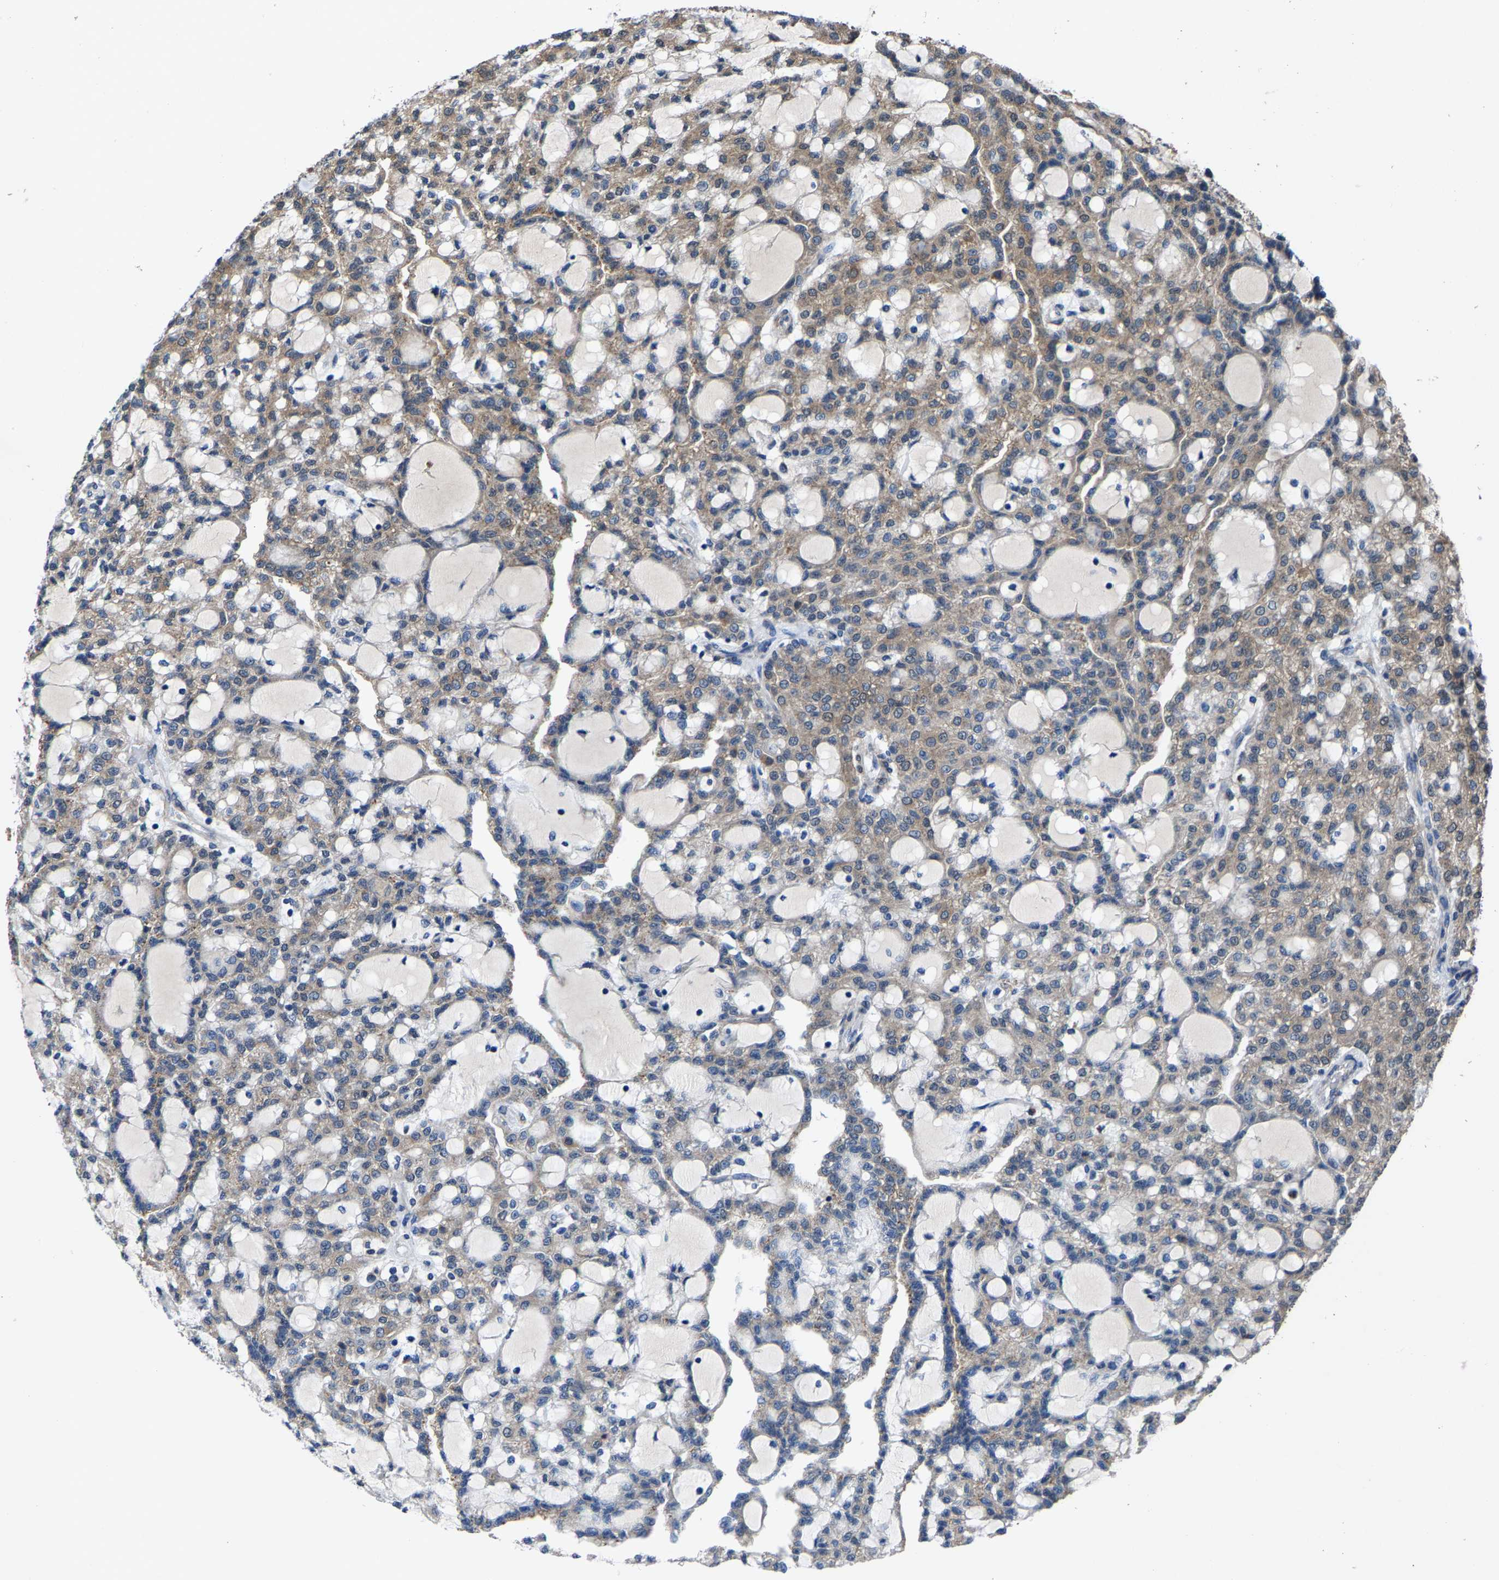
{"staining": {"intensity": "moderate", "quantity": ">75%", "location": "cytoplasmic/membranous"}, "tissue": "renal cancer", "cell_type": "Tumor cells", "image_type": "cancer", "snomed": [{"axis": "morphology", "description": "Adenocarcinoma, NOS"}, {"axis": "topography", "description": "Kidney"}], "caption": "Moderate cytoplasmic/membranous positivity for a protein is present in approximately >75% of tumor cells of renal cancer using immunohistochemistry (IHC).", "gene": "PDP1", "patient": {"sex": "male", "age": 63}}